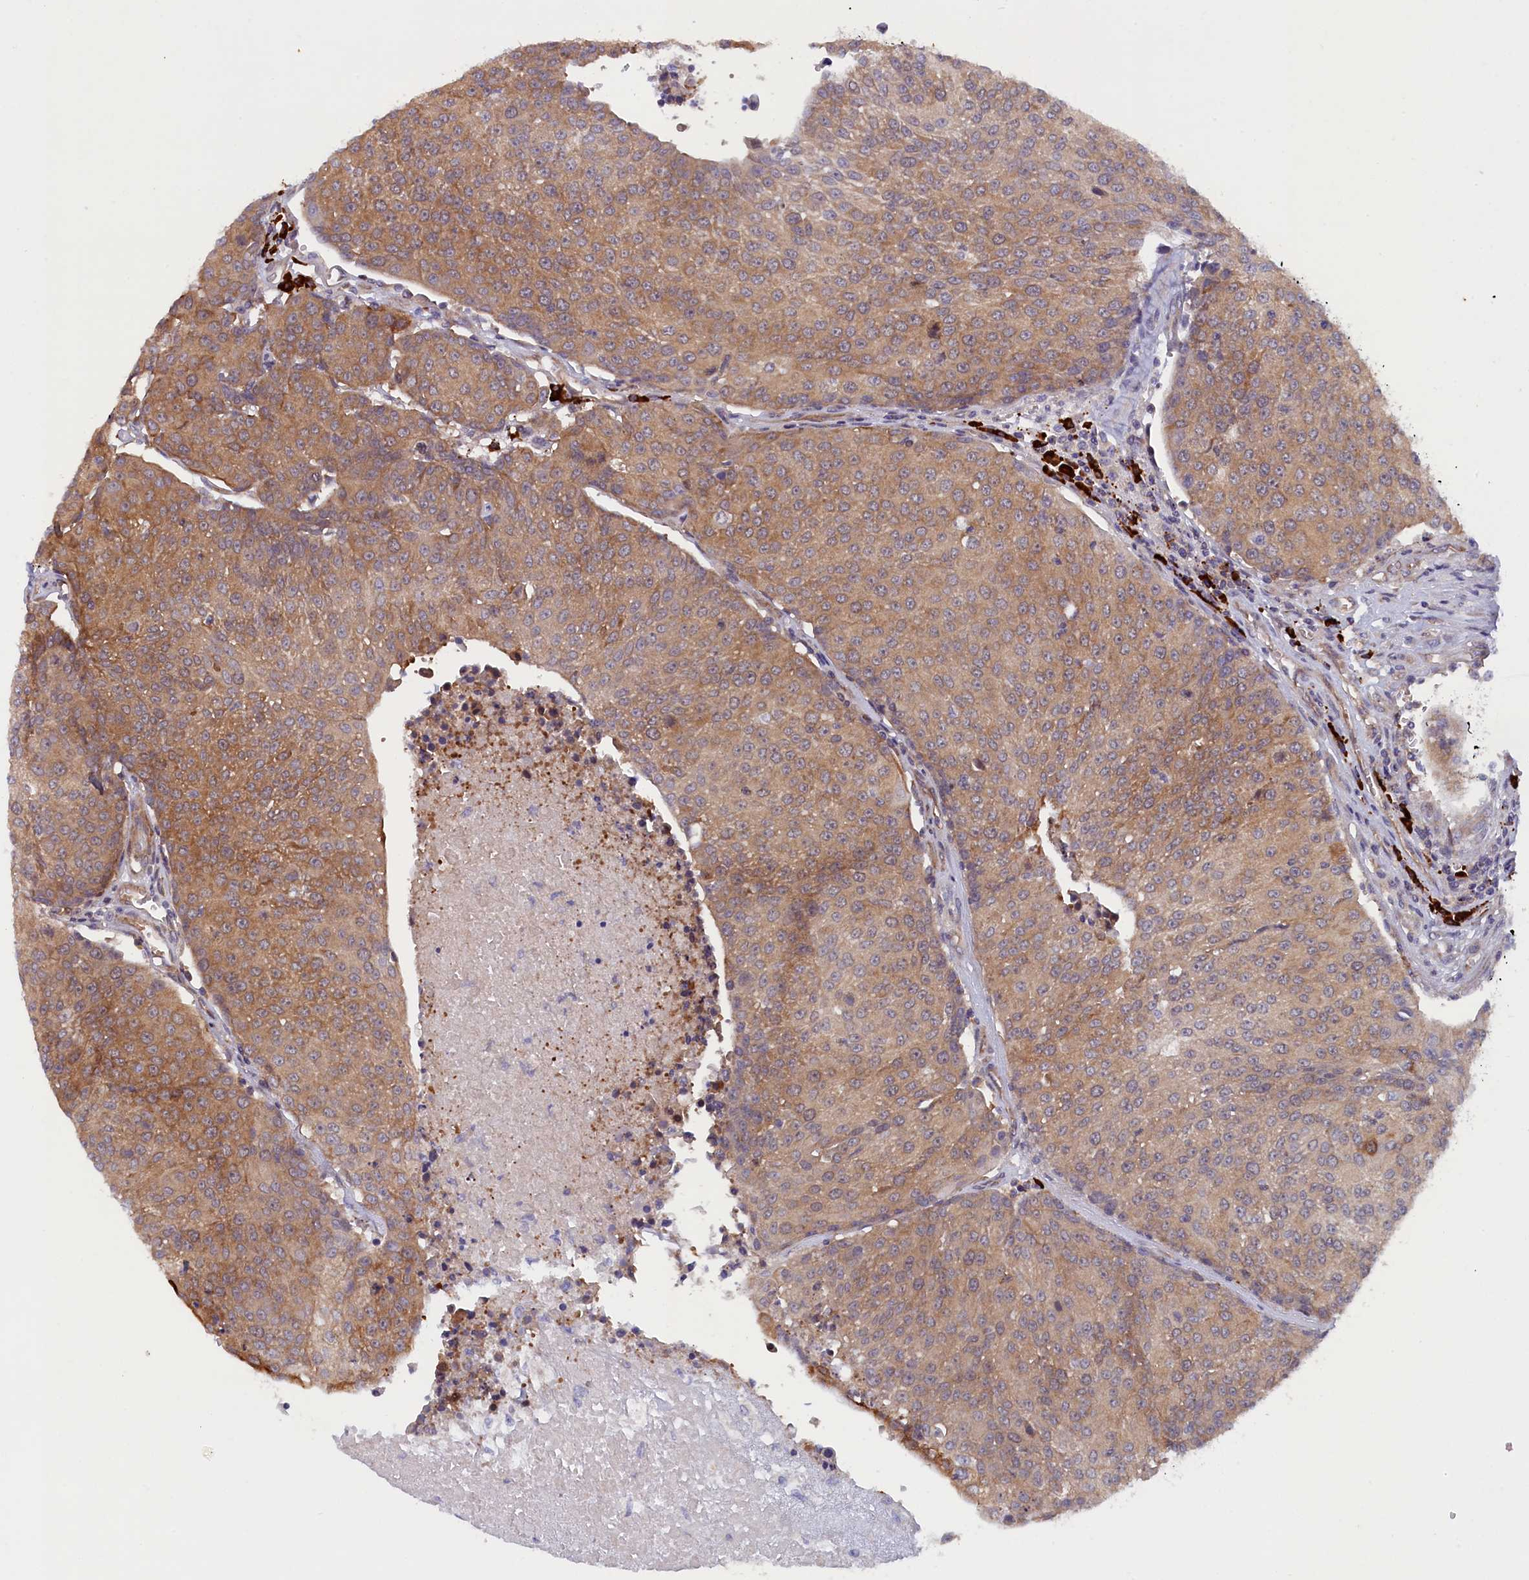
{"staining": {"intensity": "moderate", "quantity": ">75%", "location": "cytoplasmic/membranous"}, "tissue": "urothelial cancer", "cell_type": "Tumor cells", "image_type": "cancer", "snomed": [{"axis": "morphology", "description": "Urothelial carcinoma, High grade"}, {"axis": "topography", "description": "Urinary bladder"}], "caption": "Immunohistochemistry image of neoplastic tissue: urothelial cancer stained using IHC exhibits medium levels of moderate protein expression localized specifically in the cytoplasmic/membranous of tumor cells, appearing as a cytoplasmic/membranous brown color.", "gene": "JPT2", "patient": {"sex": "female", "age": 85}}